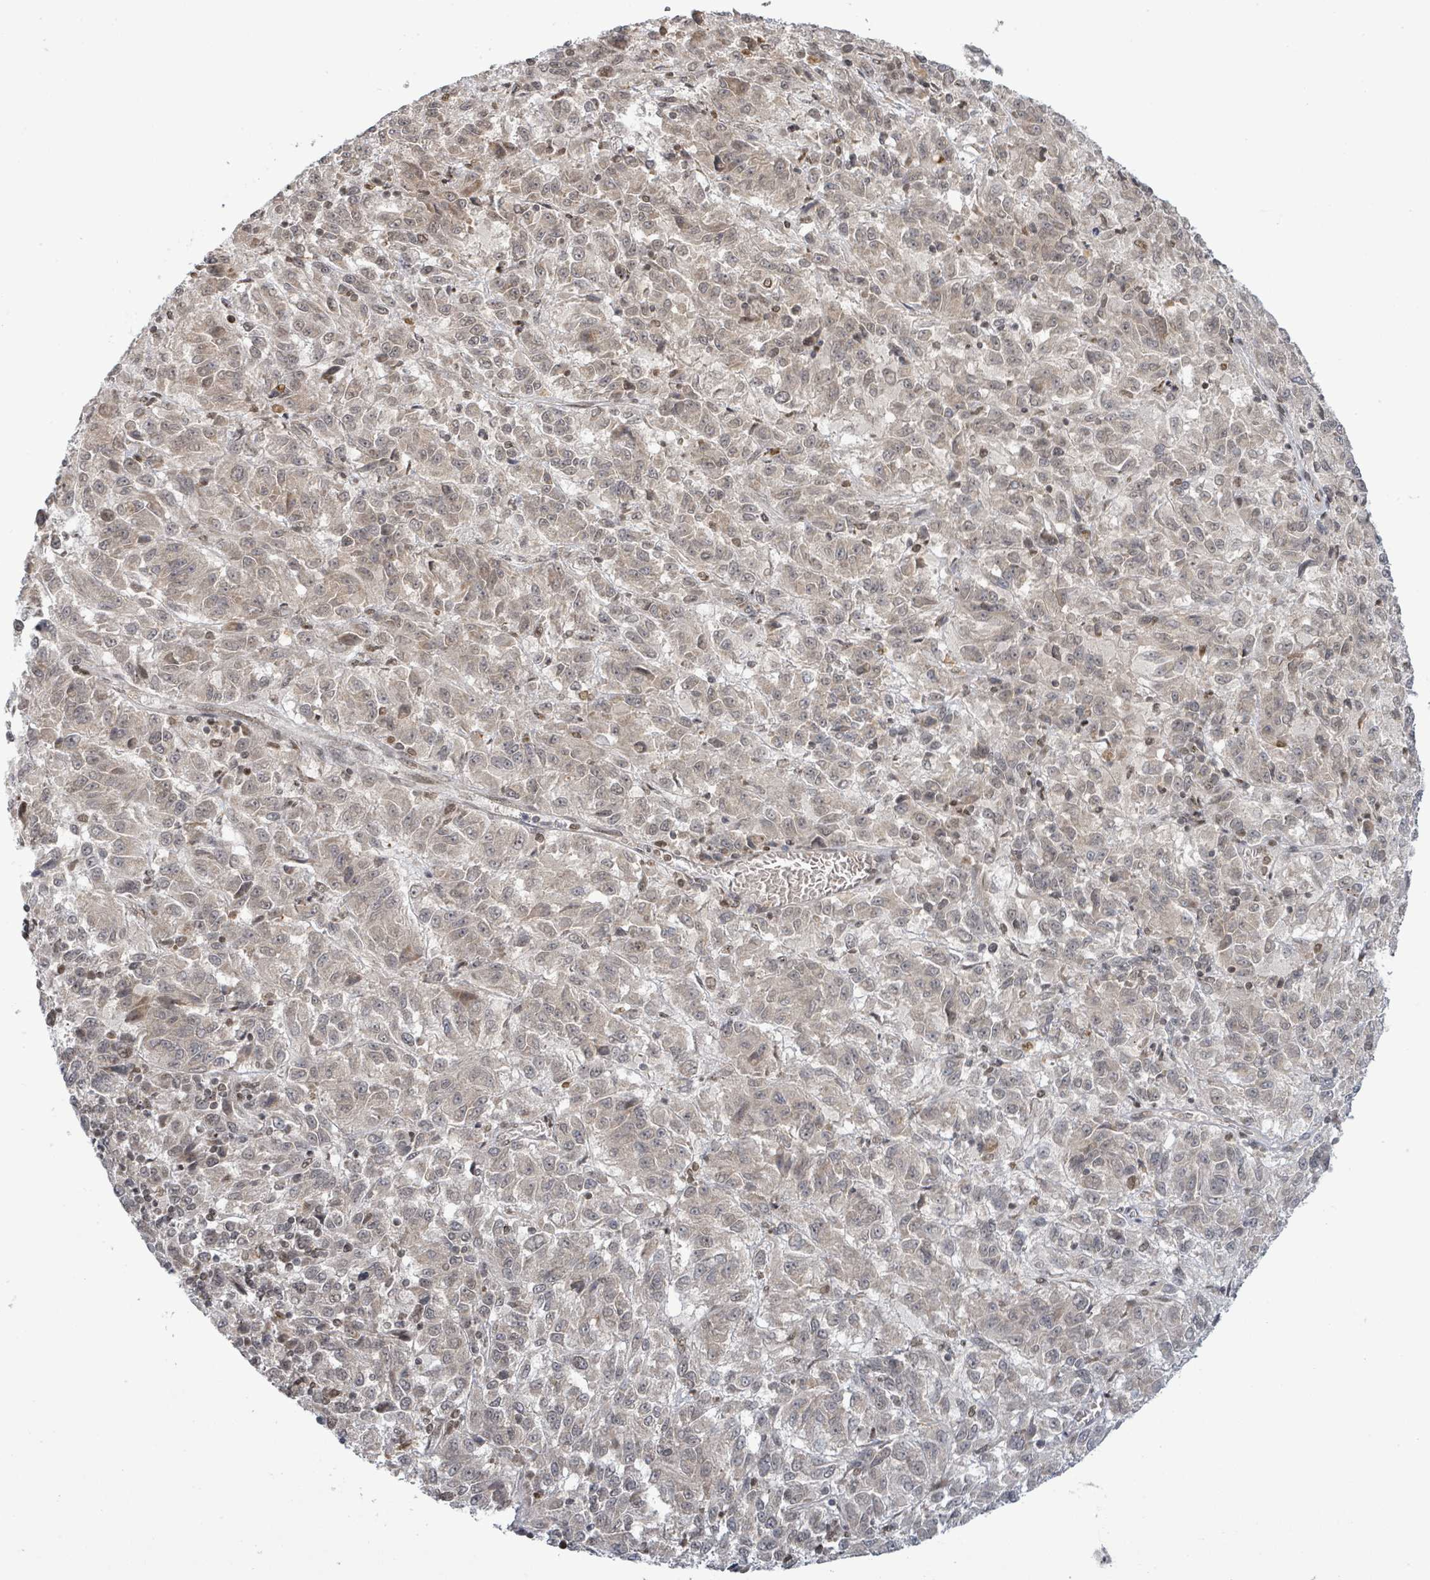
{"staining": {"intensity": "weak", "quantity": "<25%", "location": "nuclear"}, "tissue": "melanoma", "cell_type": "Tumor cells", "image_type": "cancer", "snomed": [{"axis": "morphology", "description": "Malignant melanoma, Metastatic site"}, {"axis": "topography", "description": "Lung"}], "caption": "Immunohistochemical staining of malignant melanoma (metastatic site) displays no significant staining in tumor cells. The staining is performed using DAB (3,3'-diaminobenzidine) brown chromogen with nuclei counter-stained in using hematoxylin.", "gene": "SBF2", "patient": {"sex": "male", "age": 64}}